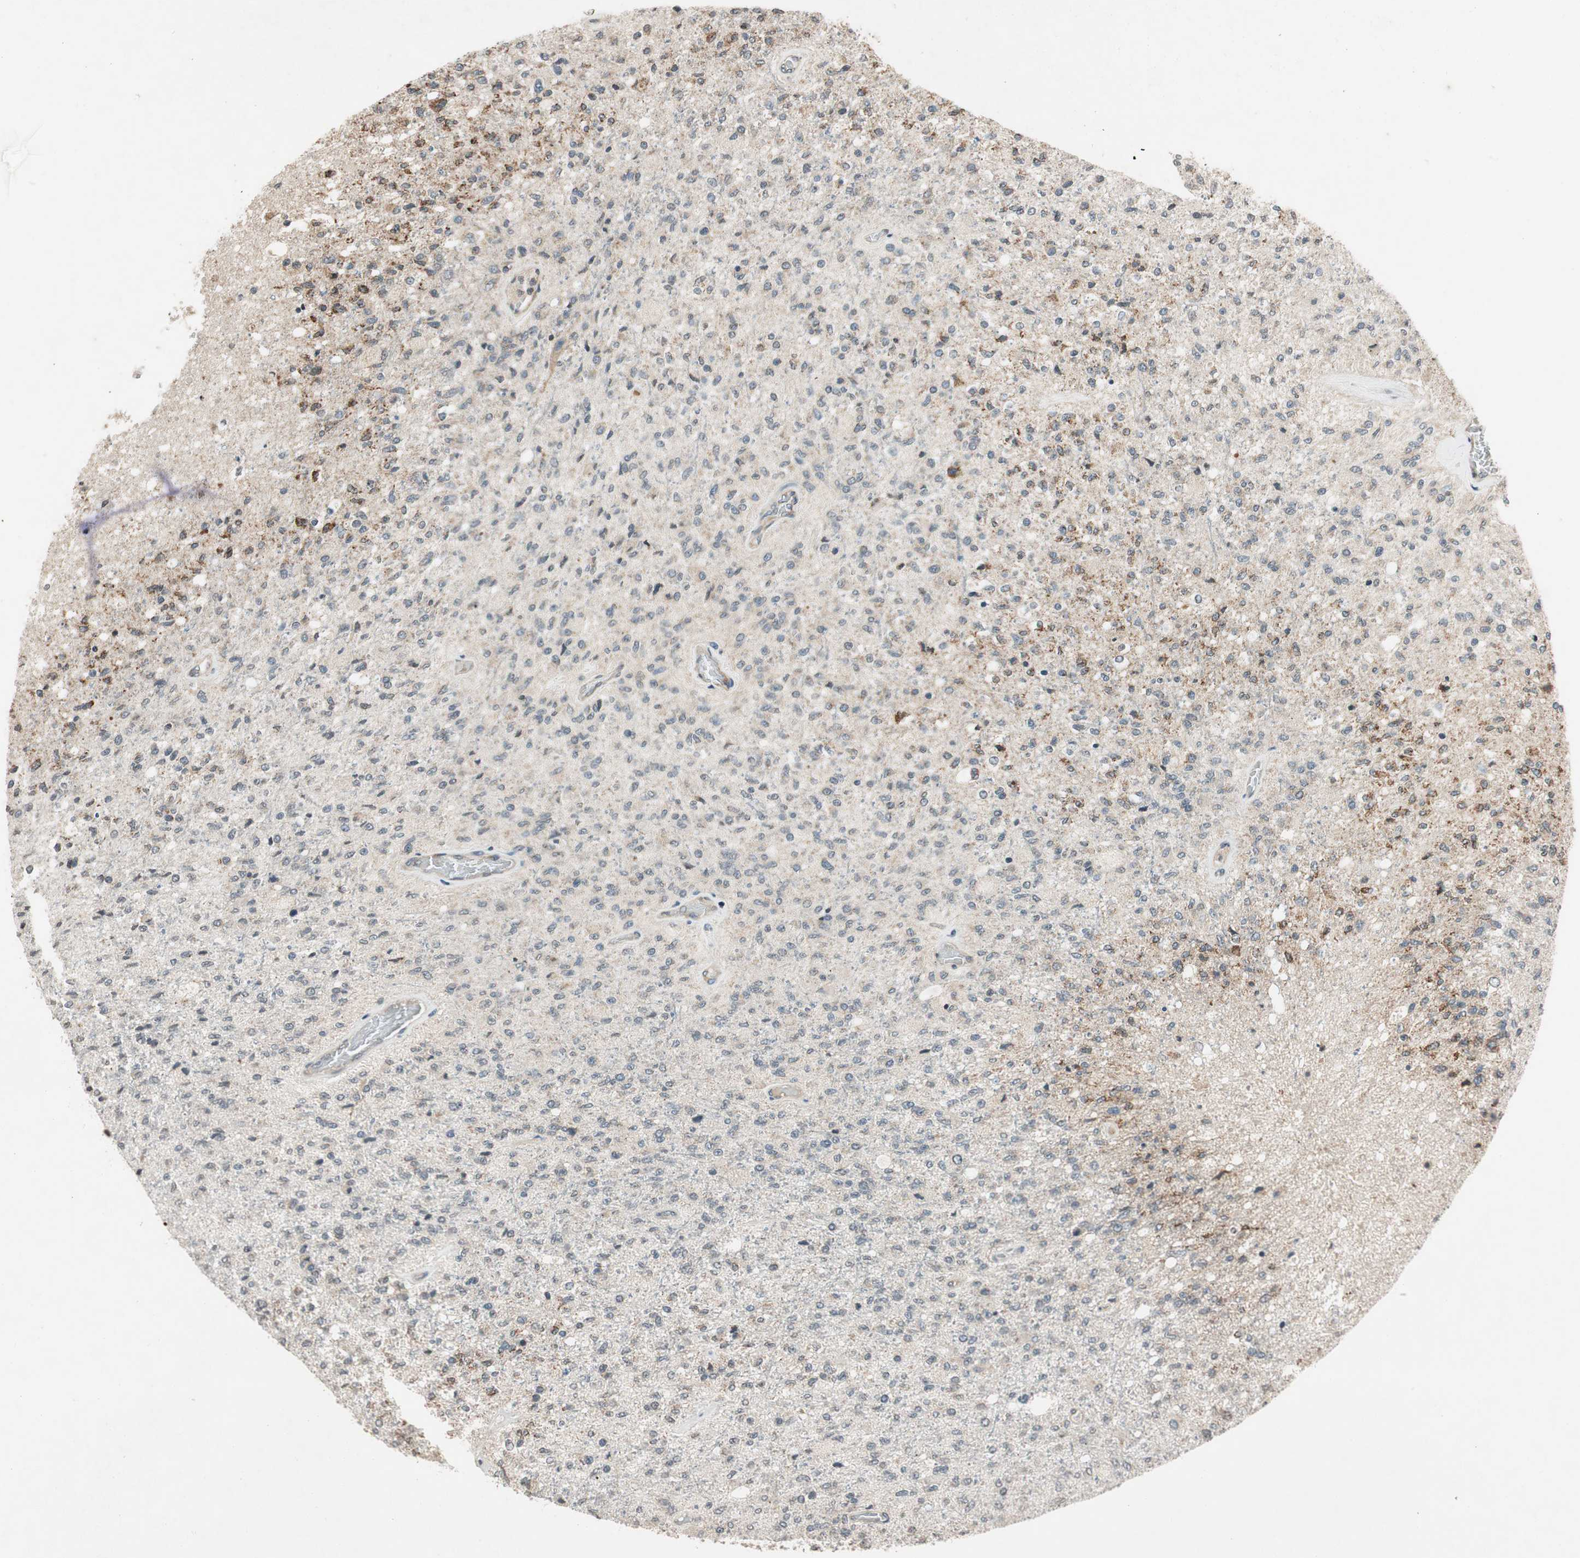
{"staining": {"intensity": "moderate", "quantity": "<25%", "location": "cytoplasmic/membranous"}, "tissue": "glioma", "cell_type": "Tumor cells", "image_type": "cancer", "snomed": [{"axis": "morphology", "description": "Normal tissue, NOS"}, {"axis": "morphology", "description": "Glioma, malignant, High grade"}, {"axis": "topography", "description": "Cerebral cortex"}], "caption": "Human glioma stained for a protein (brown) reveals moderate cytoplasmic/membranous positive staining in about <25% of tumor cells.", "gene": "GCLM", "patient": {"sex": "male", "age": 77}}